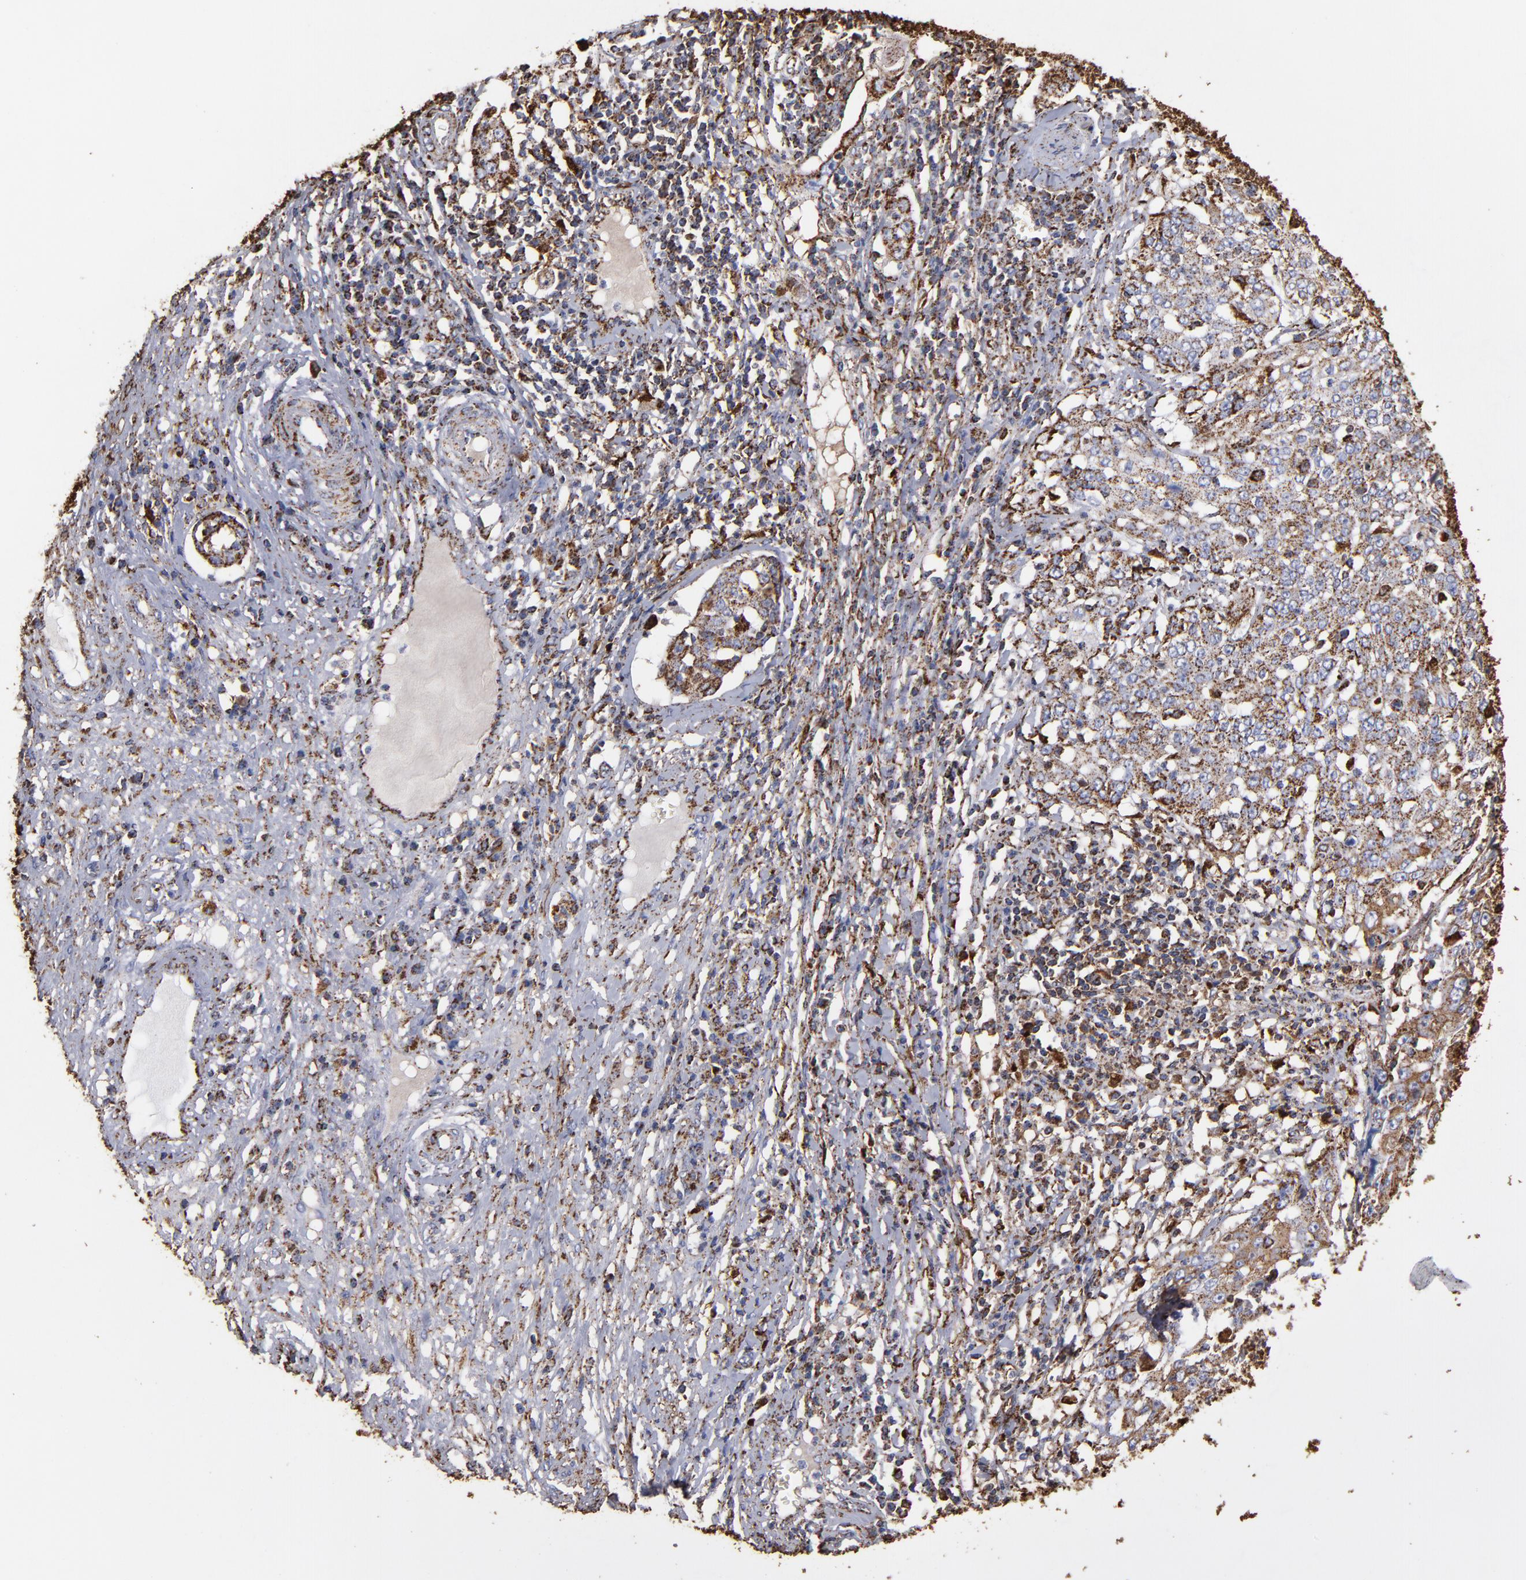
{"staining": {"intensity": "moderate", "quantity": ">75%", "location": "cytoplasmic/membranous"}, "tissue": "cervical cancer", "cell_type": "Tumor cells", "image_type": "cancer", "snomed": [{"axis": "morphology", "description": "Squamous cell carcinoma, NOS"}, {"axis": "topography", "description": "Cervix"}], "caption": "Immunohistochemistry histopathology image of neoplastic tissue: human cervical cancer stained using immunohistochemistry shows medium levels of moderate protein expression localized specifically in the cytoplasmic/membranous of tumor cells, appearing as a cytoplasmic/membranous brown color.", "gene": "SOD2", "patient": {"sex": "female", "age": 39}}